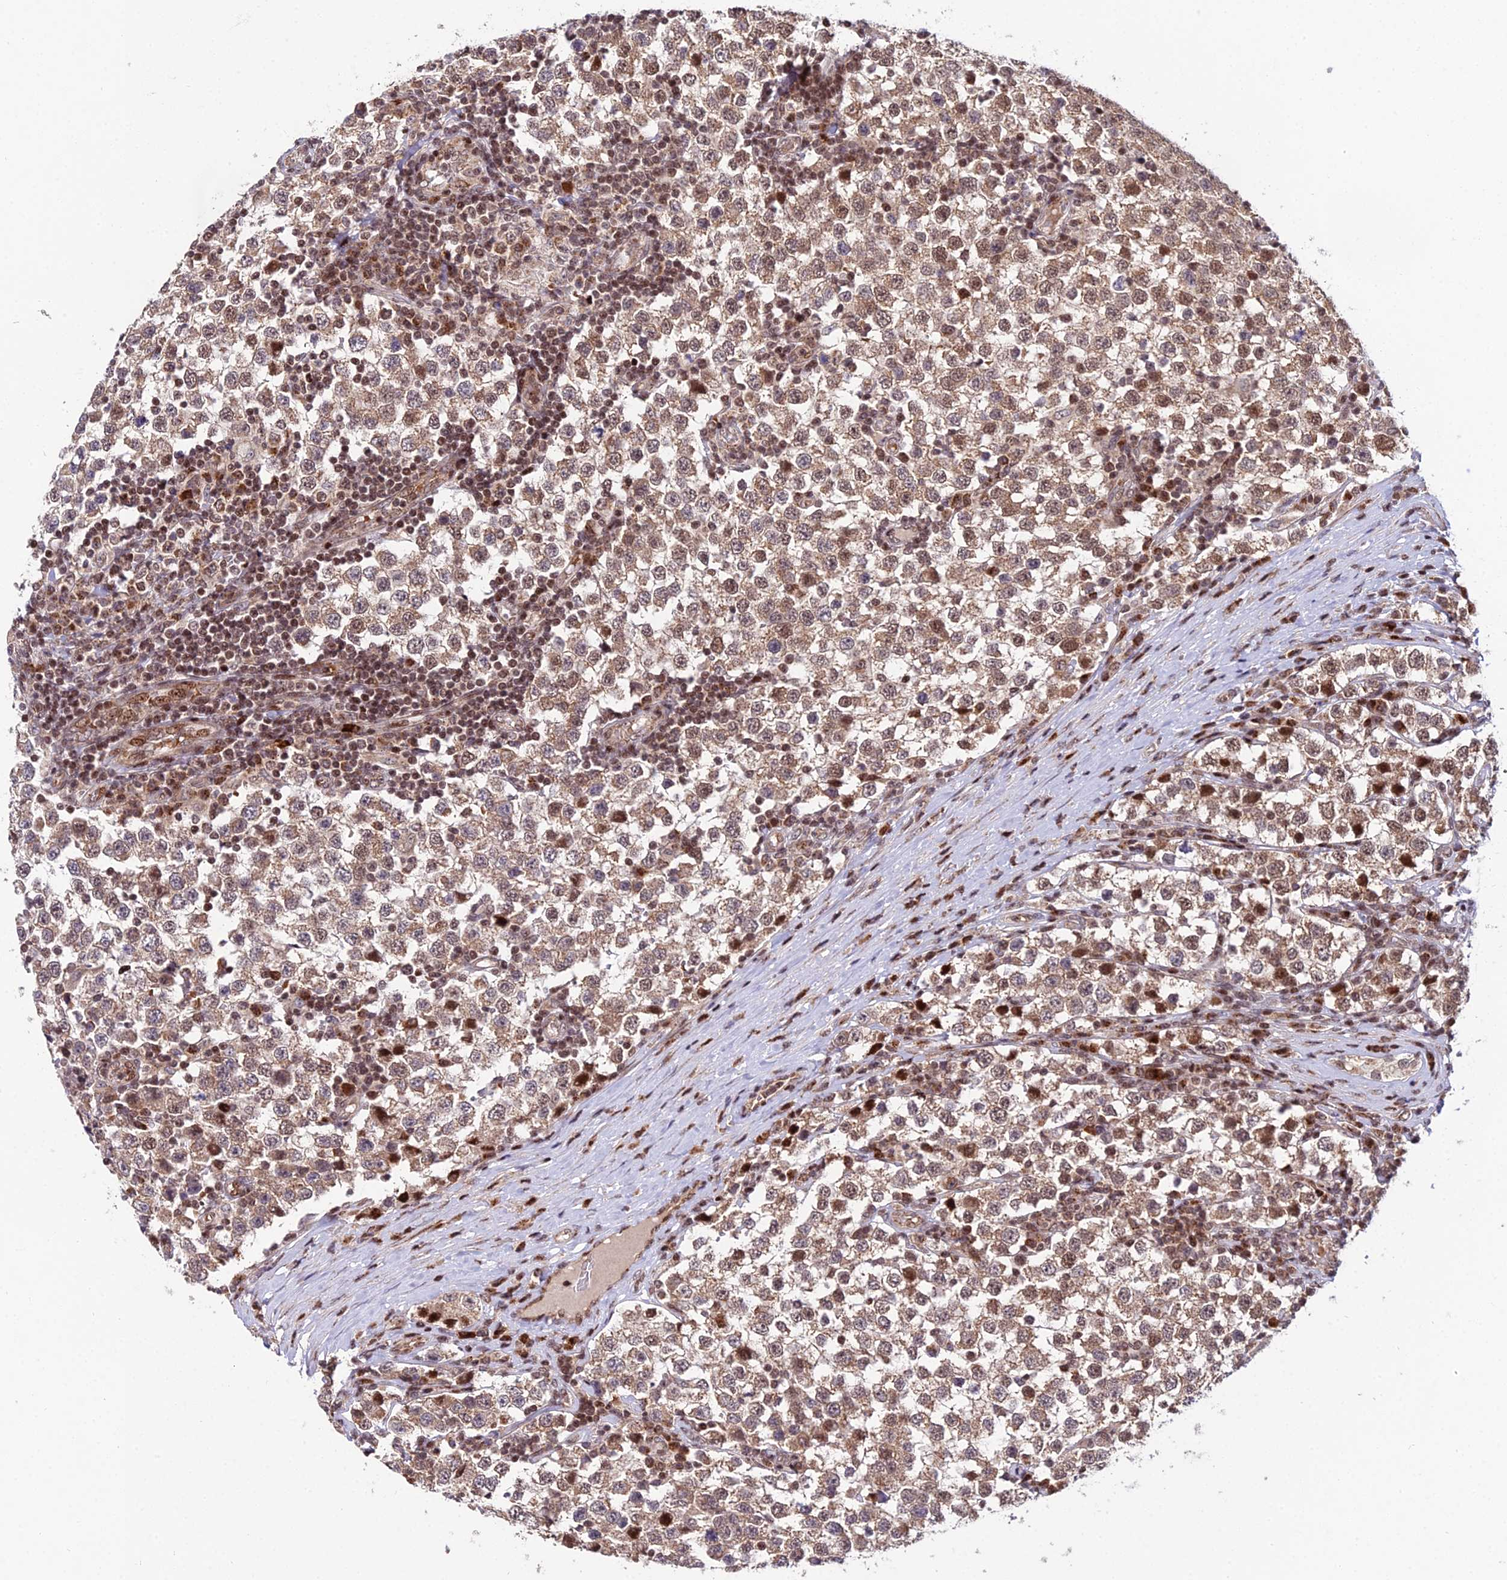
{"staining": {"intensity": "moderate", "quantity": ">75%", "location": "cytoplasmic/membranous,nuclear"}, "tissue": "testis cancer", "cell_type": "Tumor cells", "image_type": "cancer", "snomed": [{"axis": "morphology", "description": "Seminoma, NOS"}, {"axis": "topography", "description": "Testis"}], "caption": "Protein expression analysis of human seminoma (testis) reveals moderate cytoplasmic/membranous and nuclear expression in about >75% of tumor cells.", "gene": "CIB3", "patient": {"sex": "male", "age": 34}}